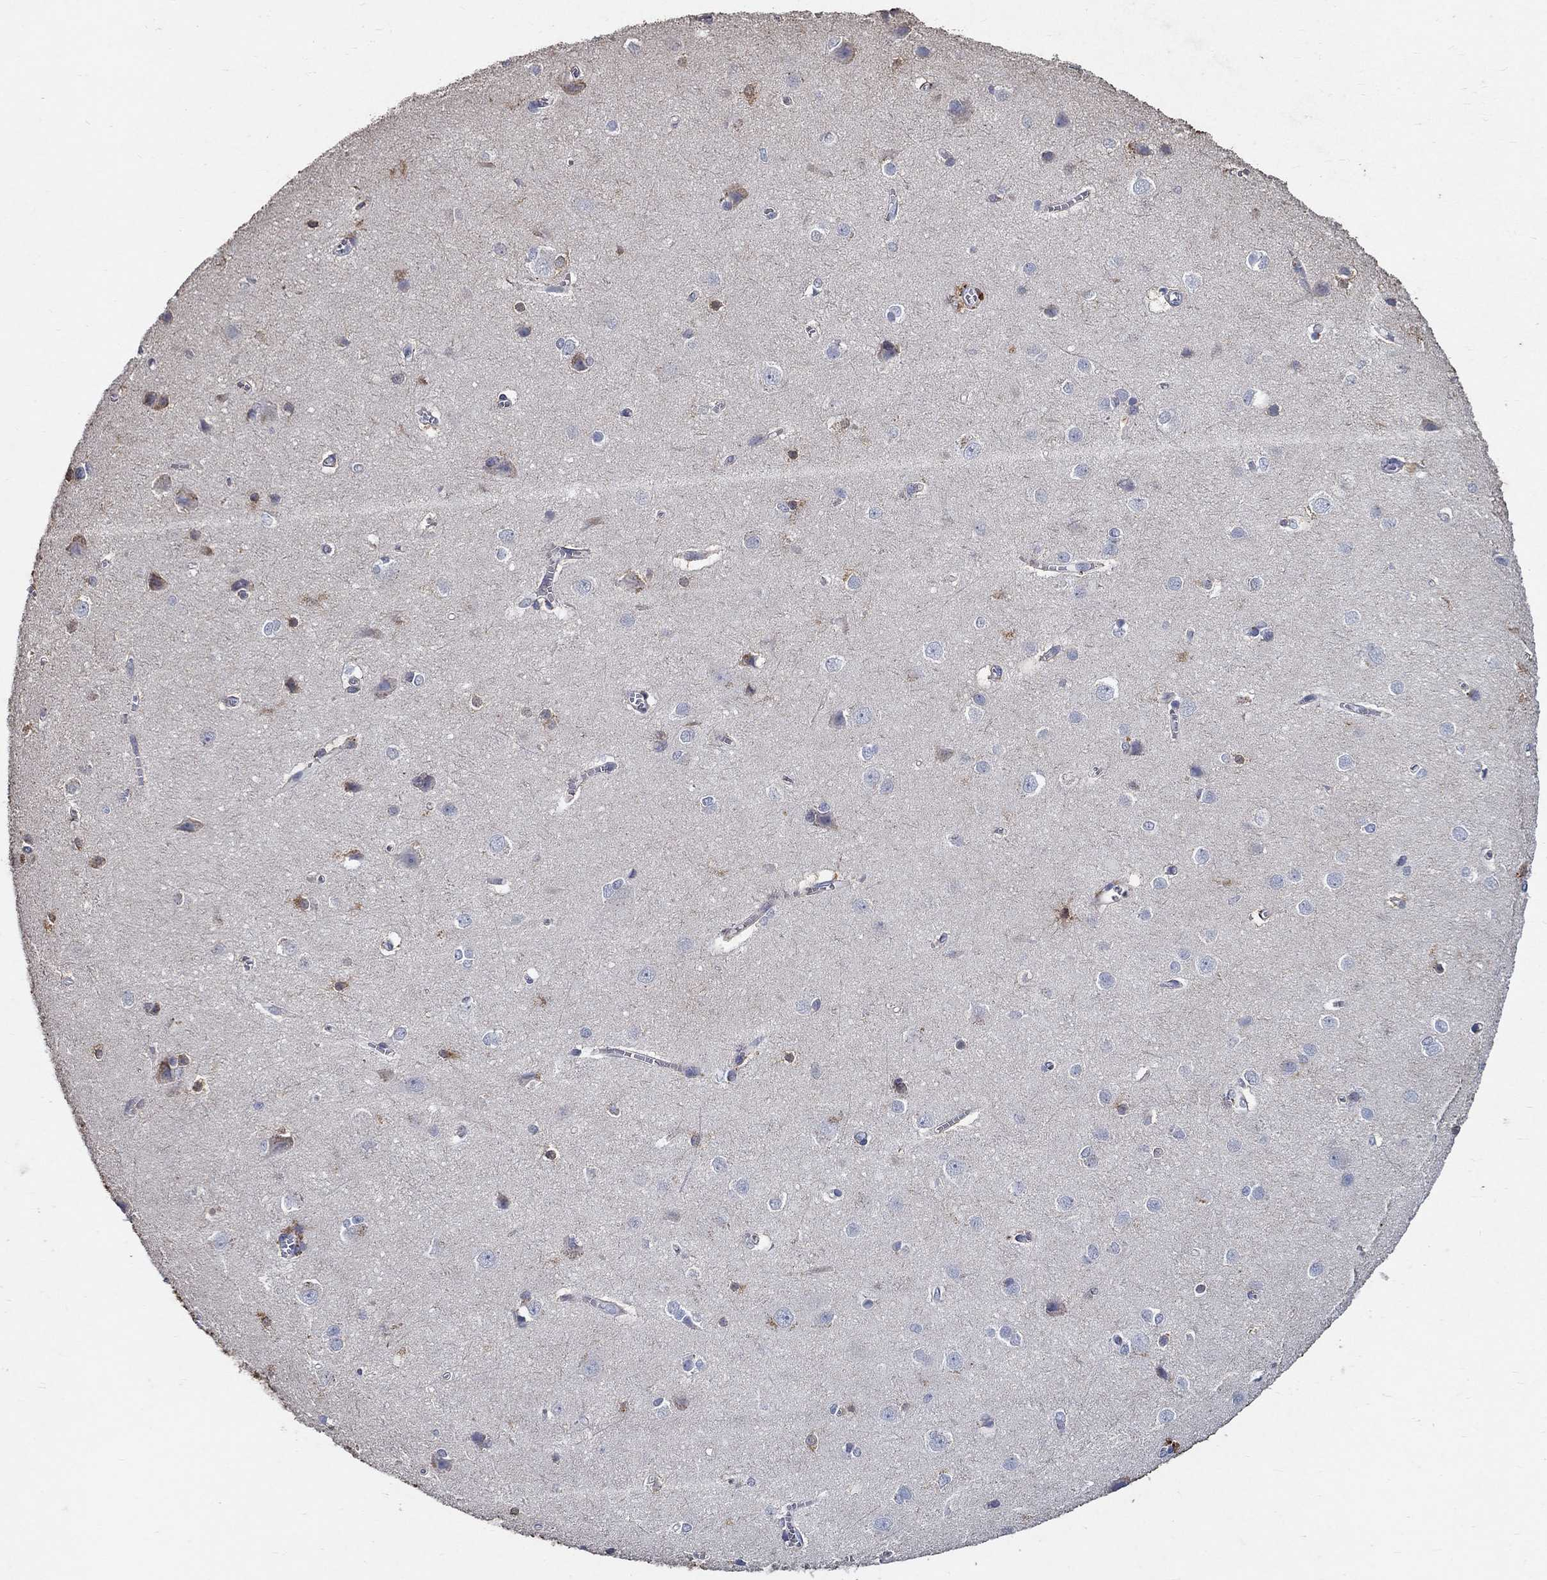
{"staining": {"intensity": "negative", "quantity": "none", "location": "none"}, "tissue": "cerebral cortex", "cell_type": "Endothelial cells", "image_type": "normal", "snomed": [{"axis": "morphology", "description": "Normal tissue, NOS"}, {"axis": "topography", "description": "Cerebral cortex"}], "caption": "Endothelial cells show no significant protein expression in normal cerebral cortex. (Stains: DAB immunohistochemistry (IHC) with hematoxylin counter stain, Microscopy: brightfield microscopy at high magnification).", "gene": "PROZ", "patient": {"sex": "male", "age": 37}}